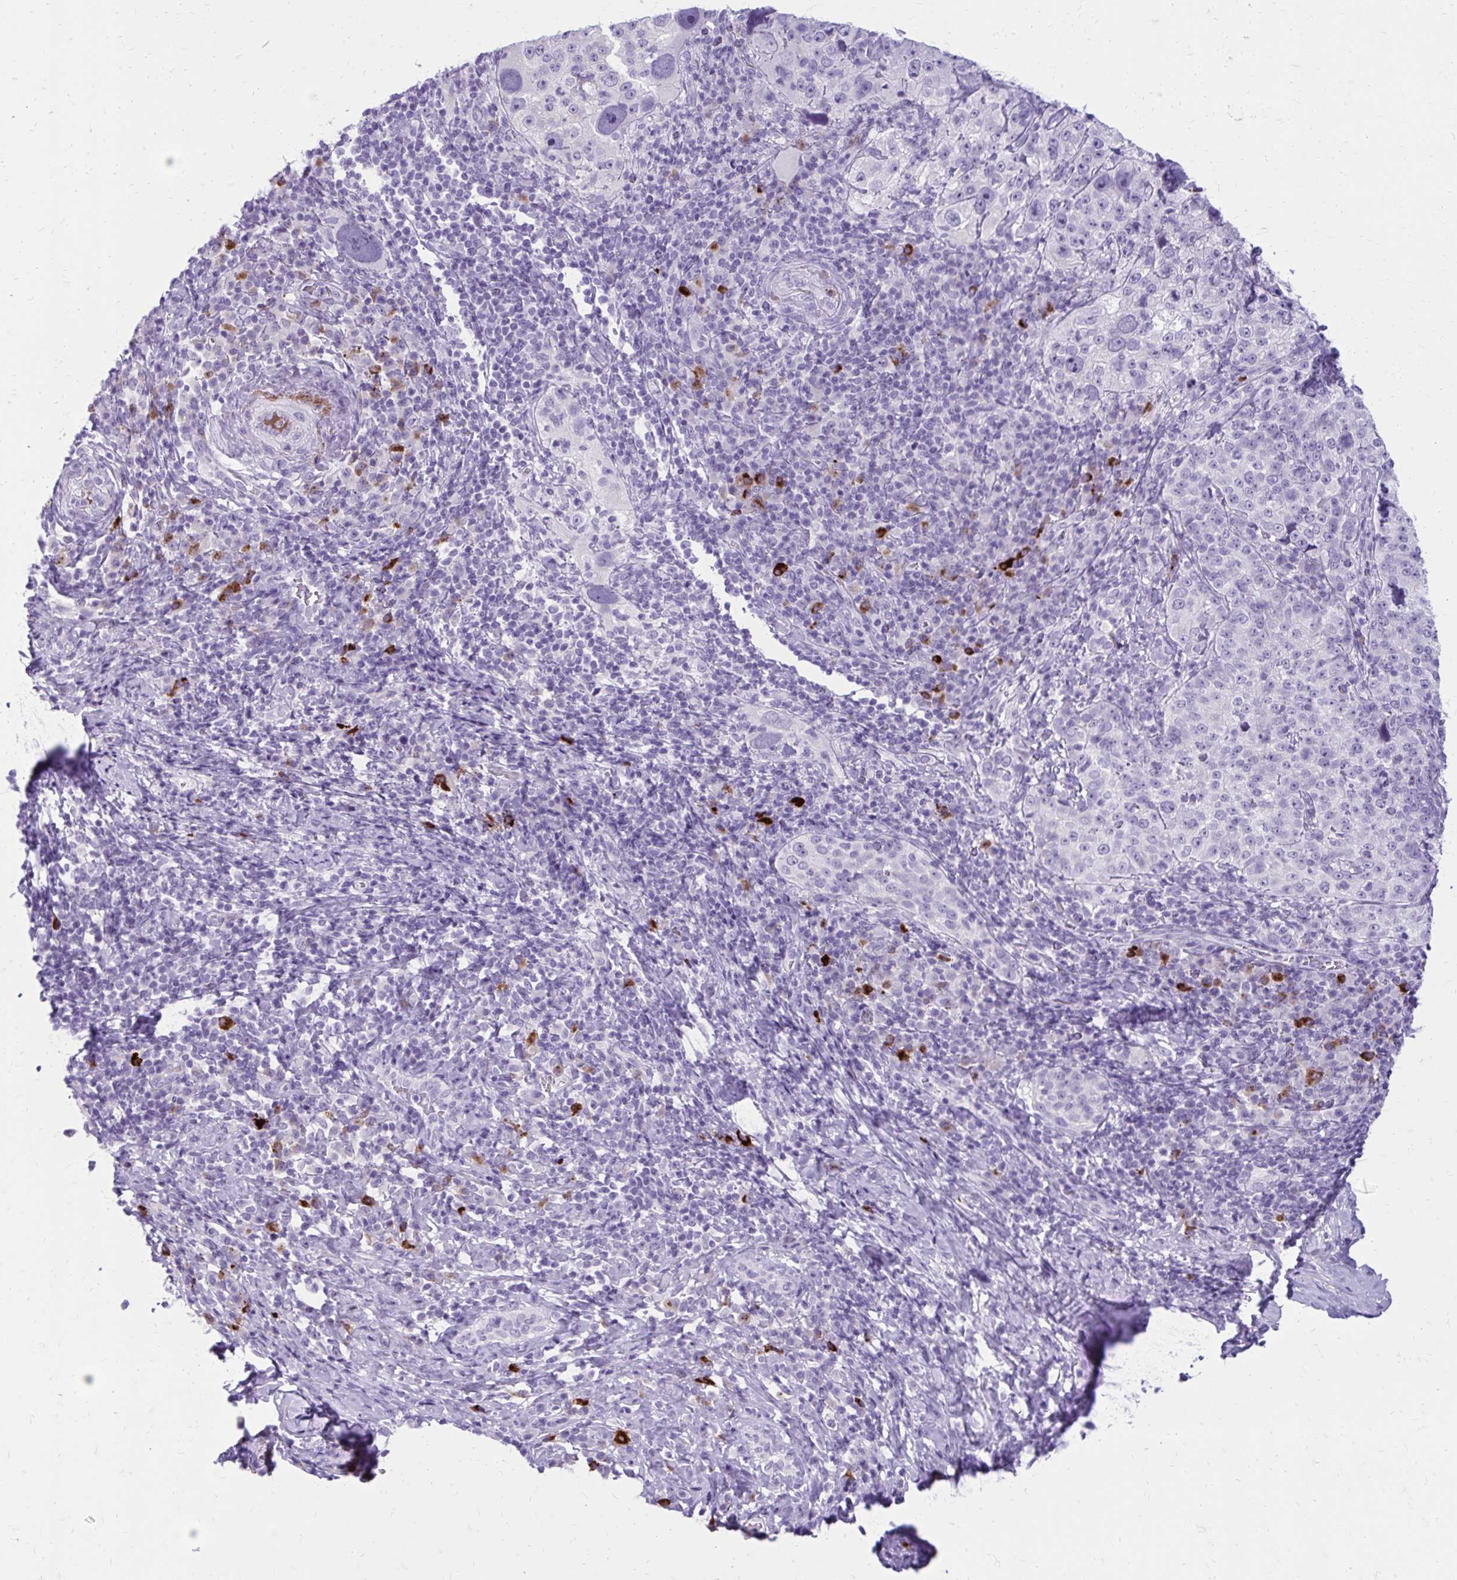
{"staining": {"intensity": "negative", "quantity": "none", "location": "none"}, "tissue": "cervical cancer", "cell_type": "Tumor cells", "image_type": "cancer", "snomed": [{"axis": "morphology", "description": "Squamous cell carcinoma, NOS"}, {"axis": "topography", "description": "Cervix"}], "caption": "High magnification brightfield microscopy of cervical cancer (squamous cell carcinoma) stained with DAB (brown) and counterstained with hematoxylin (blue): tumor cells show no significant staining. Brightfield microscopy of immunohistochemistry (IHC) stained with DAB (3,3'-diaminobenzidine) (brown) and hematoxylin (blue), captured at high magnification.", "gene": "SATL1", "patient": {"sex": "female", "age": 75}}